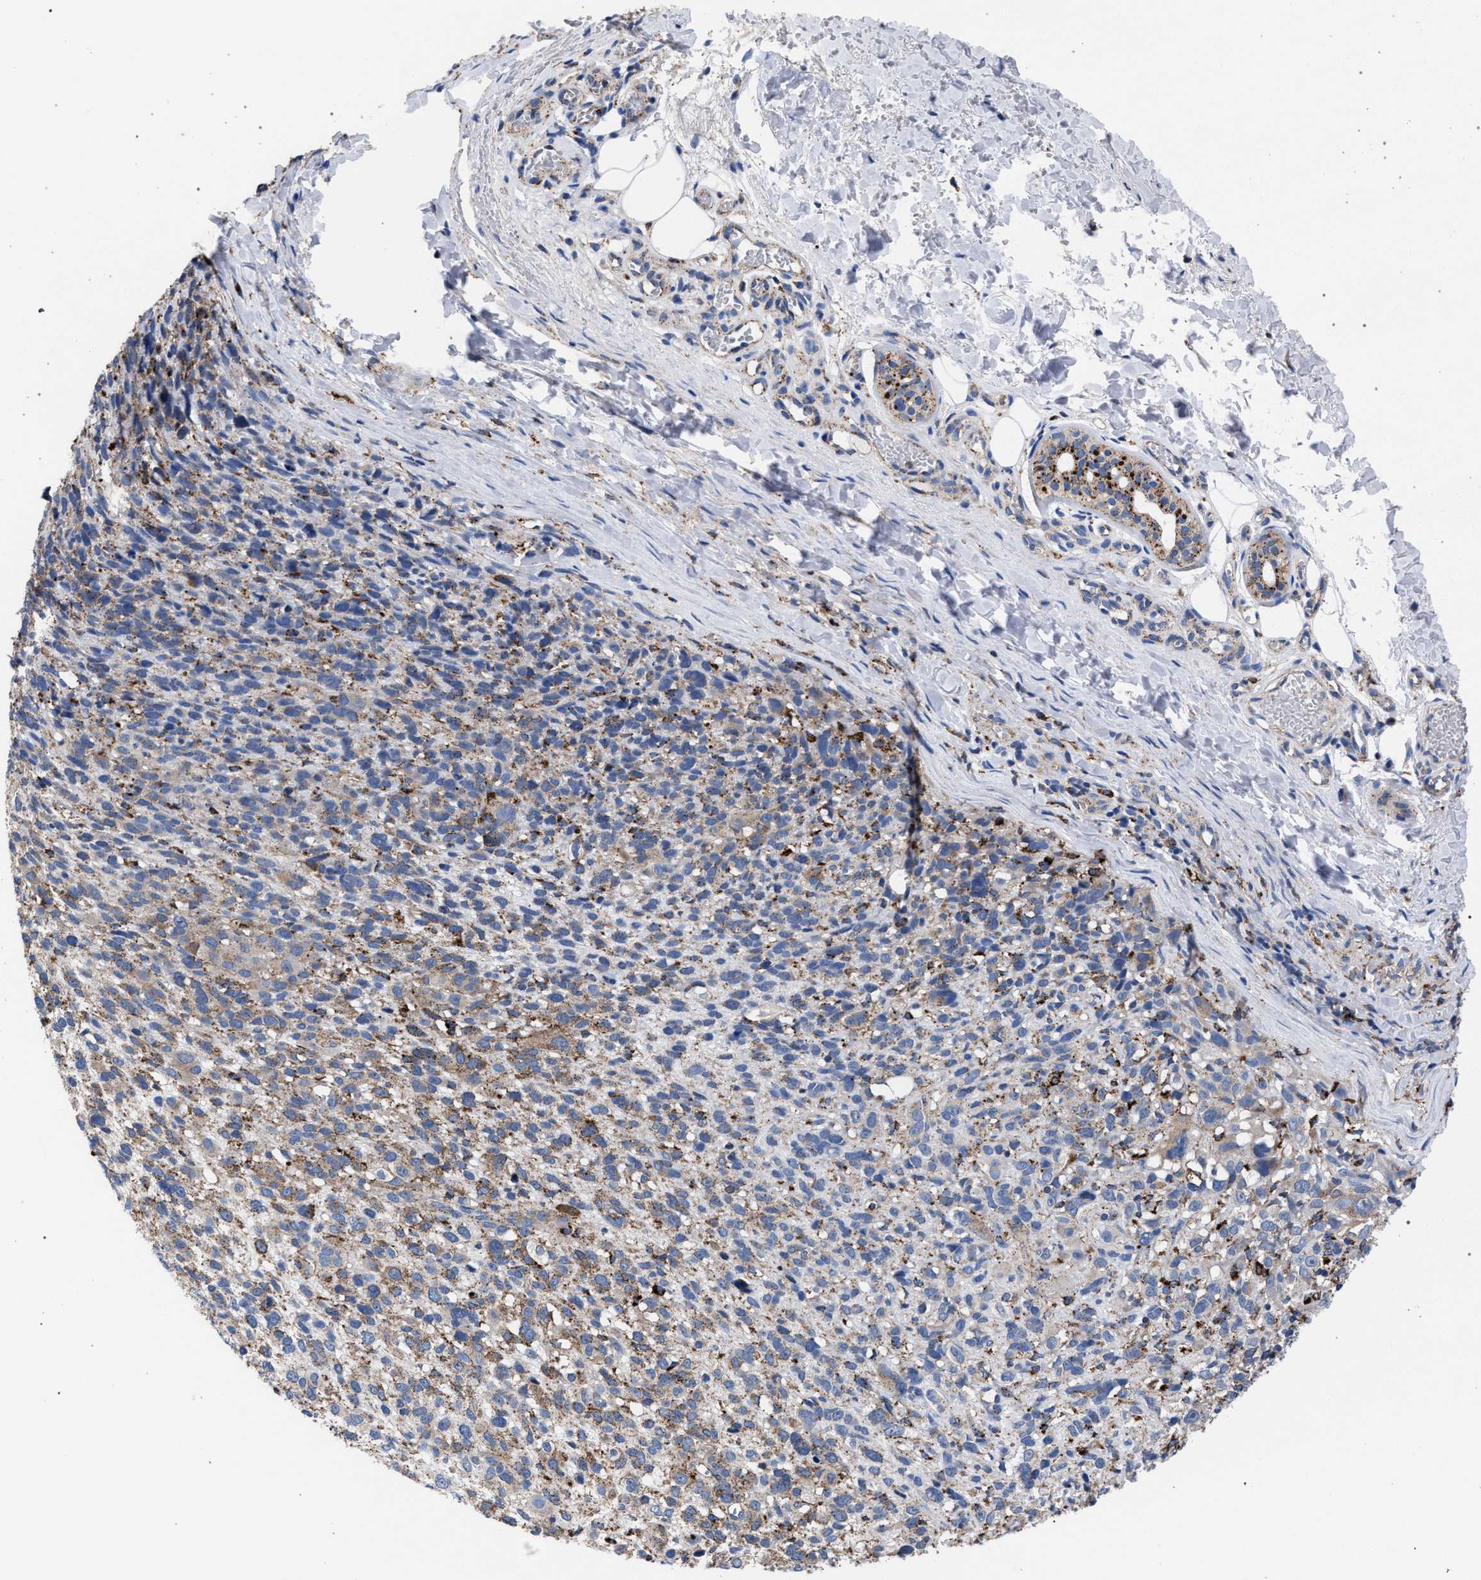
{"staining": {"intensity": "weak", "quantity": "25%-75%", "location": "cytoplasmic/membranous"}, "tissue": "melanoma", "cell_type": "Tumor cells", "image_type": "cancer", "snomed": [{"axis": "morphology", "description": "Malignant melanoma, NOS"}, {"axis": "topography", "description": "Skin"}], "caption": "Weak cytoplasmic/membranous expression for a protein is appreciated in approximately 25%-75% of tumor cells of malignant melanoma using IHC.", "gene": "PPT1", "patient": {"sex": "female", "age": 55}}